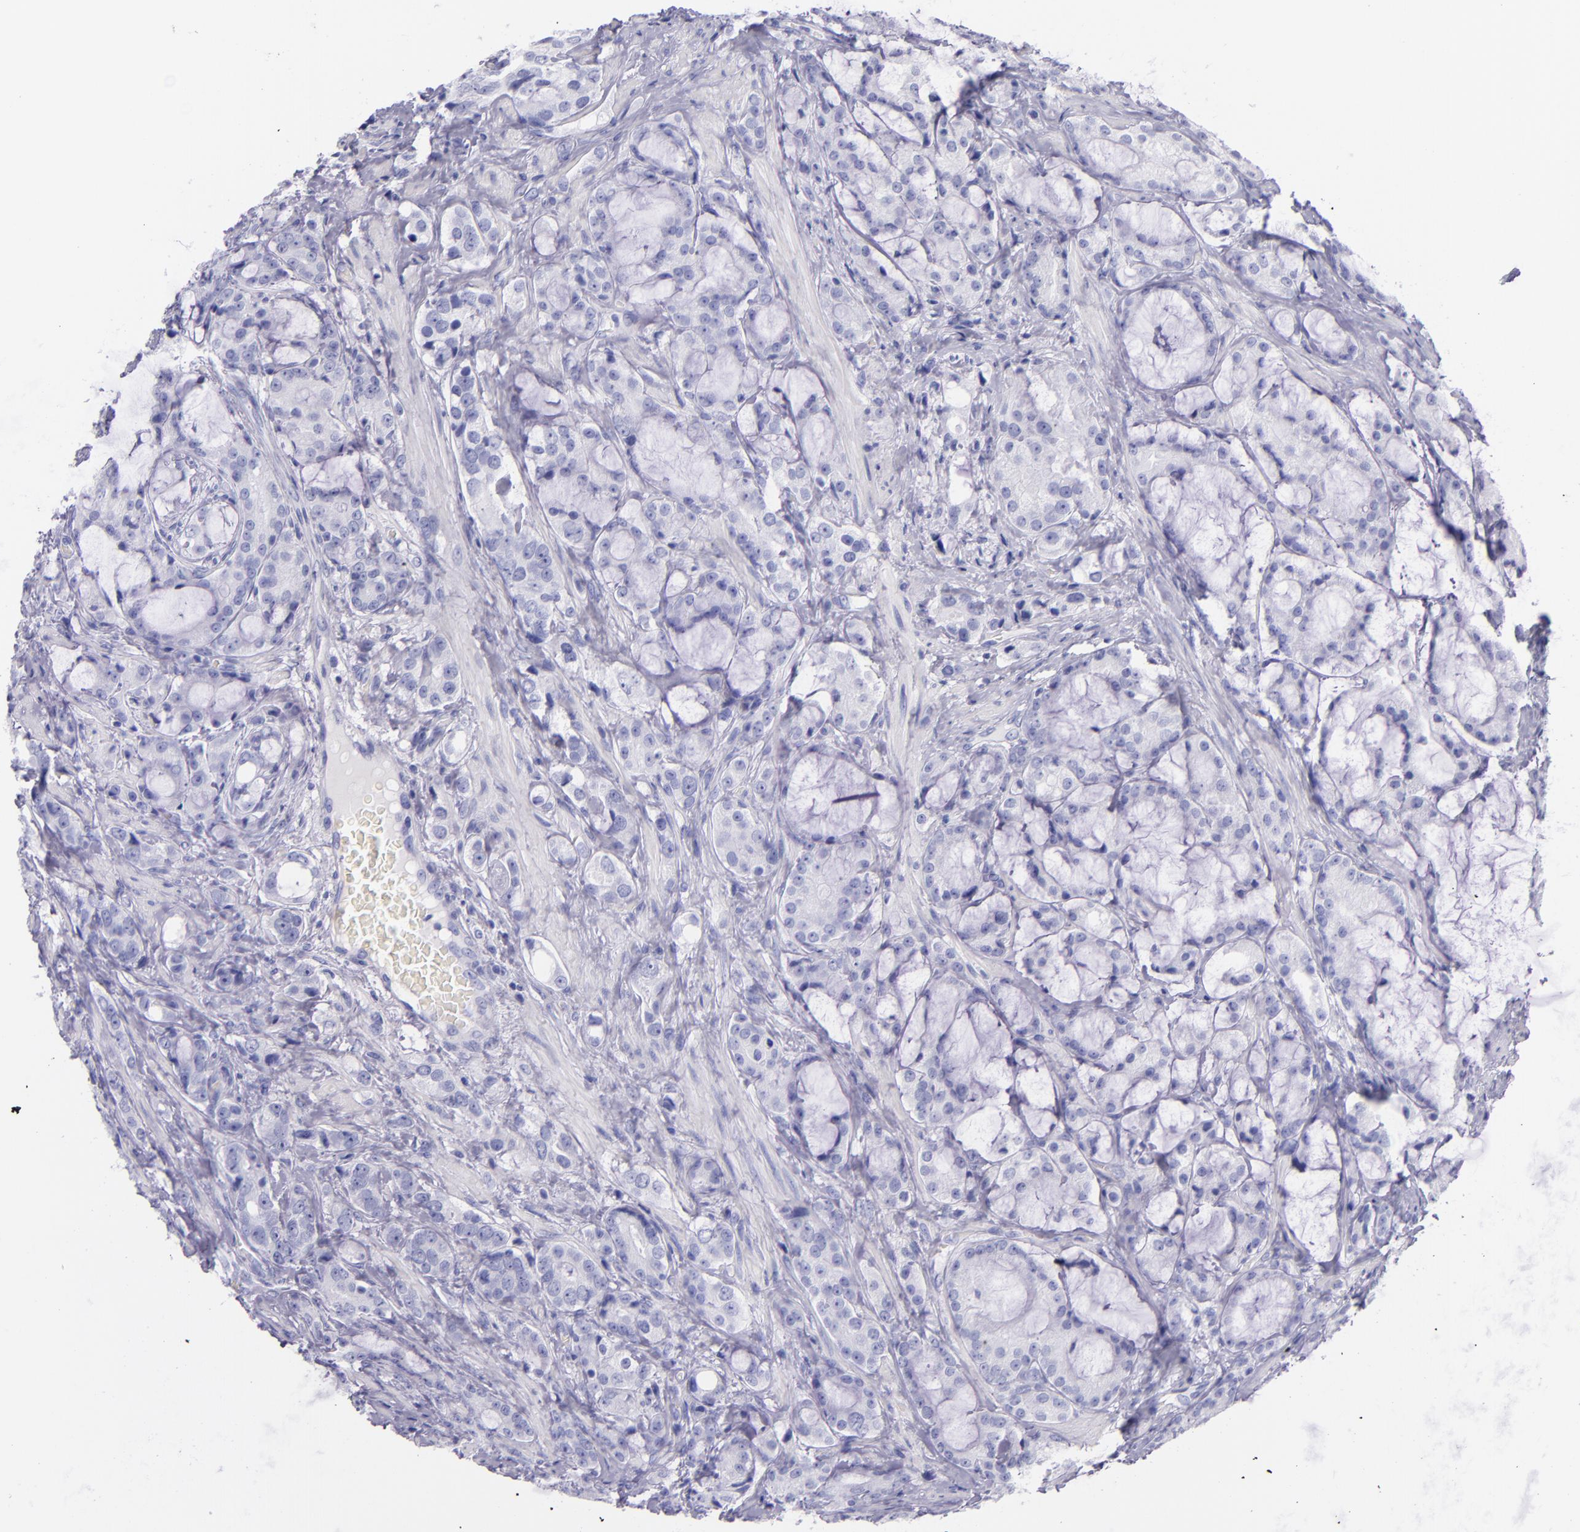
{"staining": {"intensity": "negative", "quantity": "none", "location": "none"}, "tissue": "prostate cancer", "cell_type": "Tumor cells", "image_type": "cancer", "snomed": [{"axis": "morphology", "description": "Adenocarcinoma, Medium grade"}, {"axis": "topography", "description": "Prostate"}], "caption": "The photomicrograph shows no staining of tumor cells in medium-grade adenocarcinoma (prostate).", "gene": "SFTPB", "patient": {"sex": "male", "age": 70}}